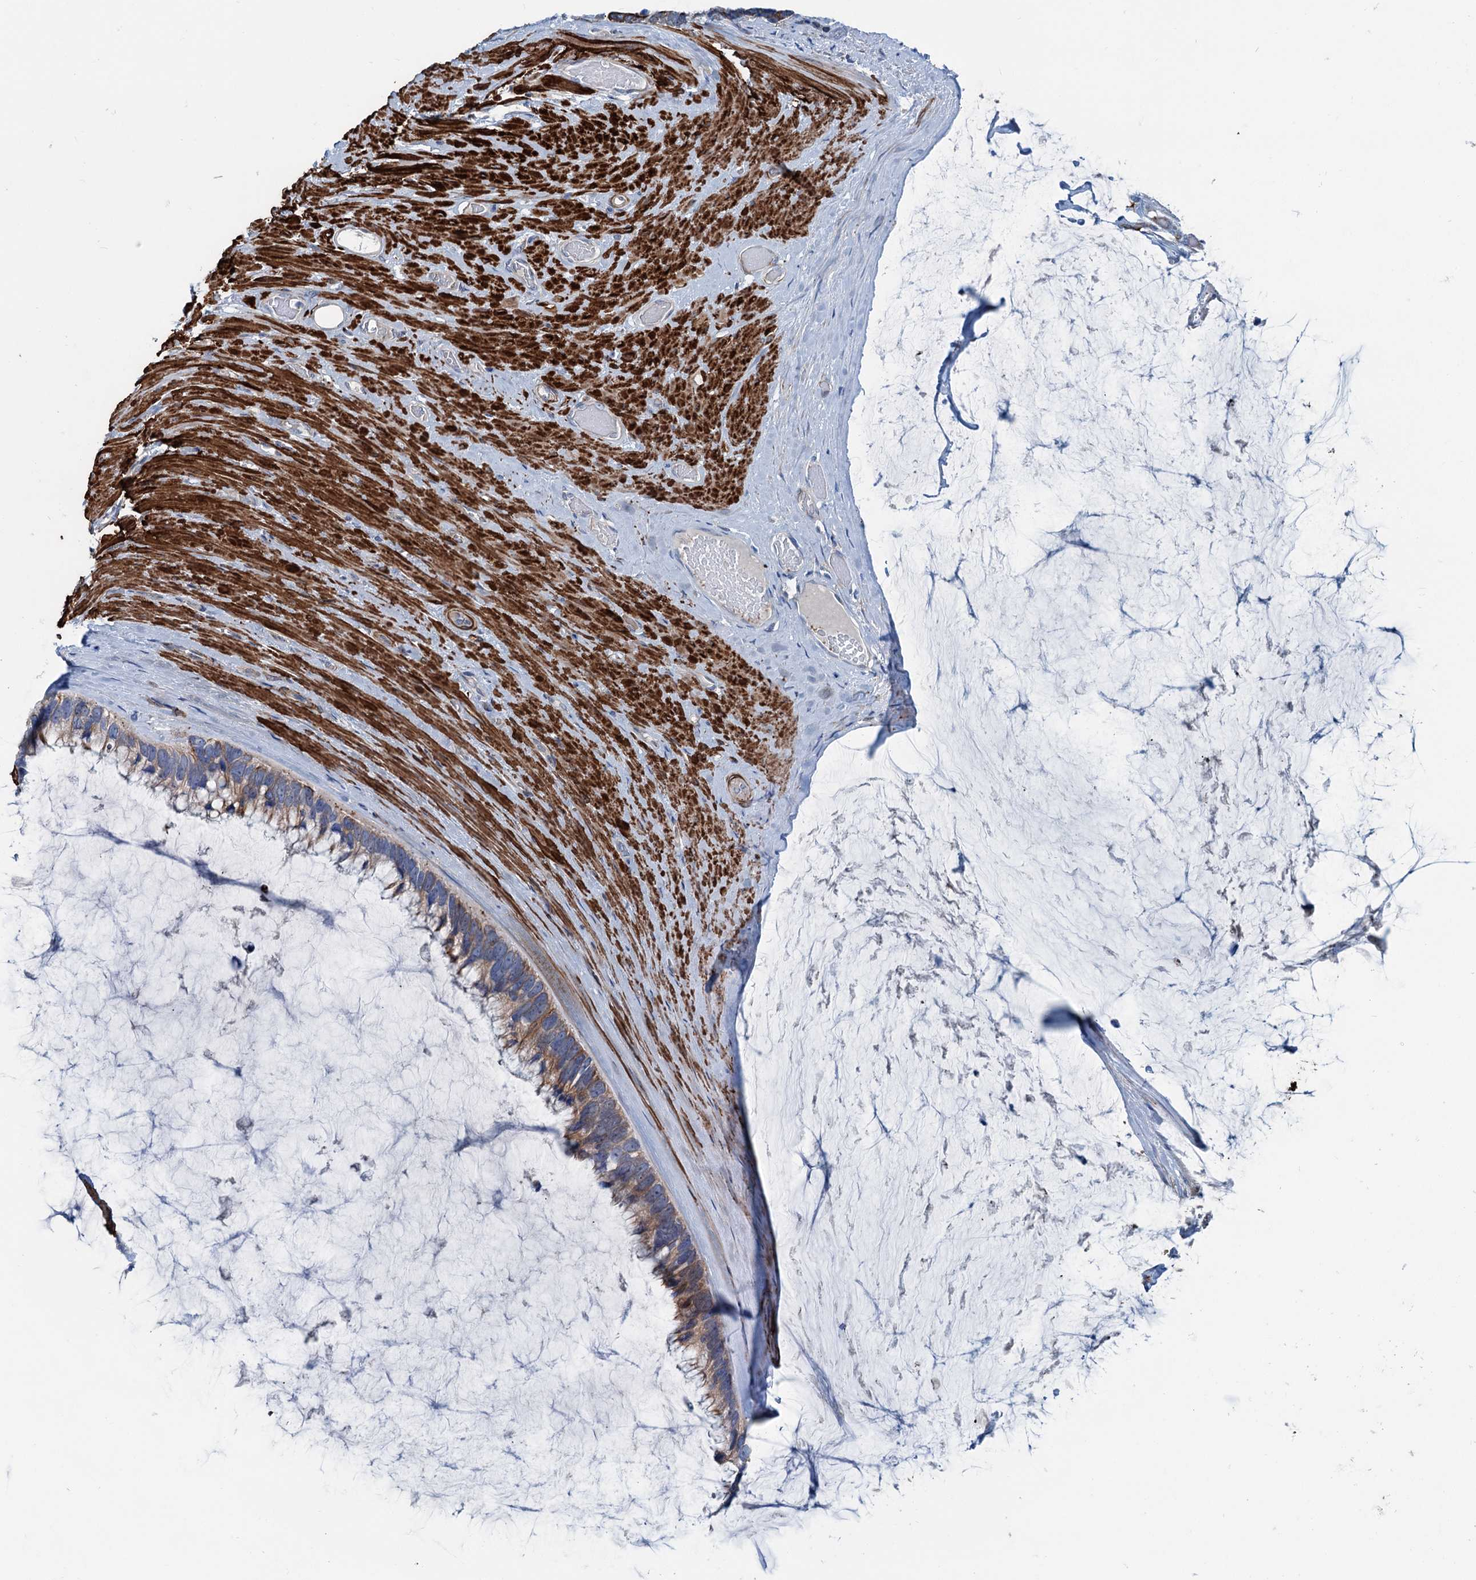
{"staining": {"intensity": "moderate", "quantity": ">75%", "location": "cytoplasmic/membranous"}, "tissue": "ovarian cancer", "cell_type": "Tumor cells", "image_type": "cancer", "snomed": [{"axis": "morphology", "description": "Cystadenocarcinoma, mucinous, NOS"}, {"axis": "topography", "description": "Ovary"}], "caption": "A photomicrograph of human ovarian mucinous cystadenocarcinoma stained for a protein shows moderate cytoplasmic/membranous brown staining in tumor cells.", "gene": "CALCOCO1", "patient": {"sex": "female", "age": 39}}